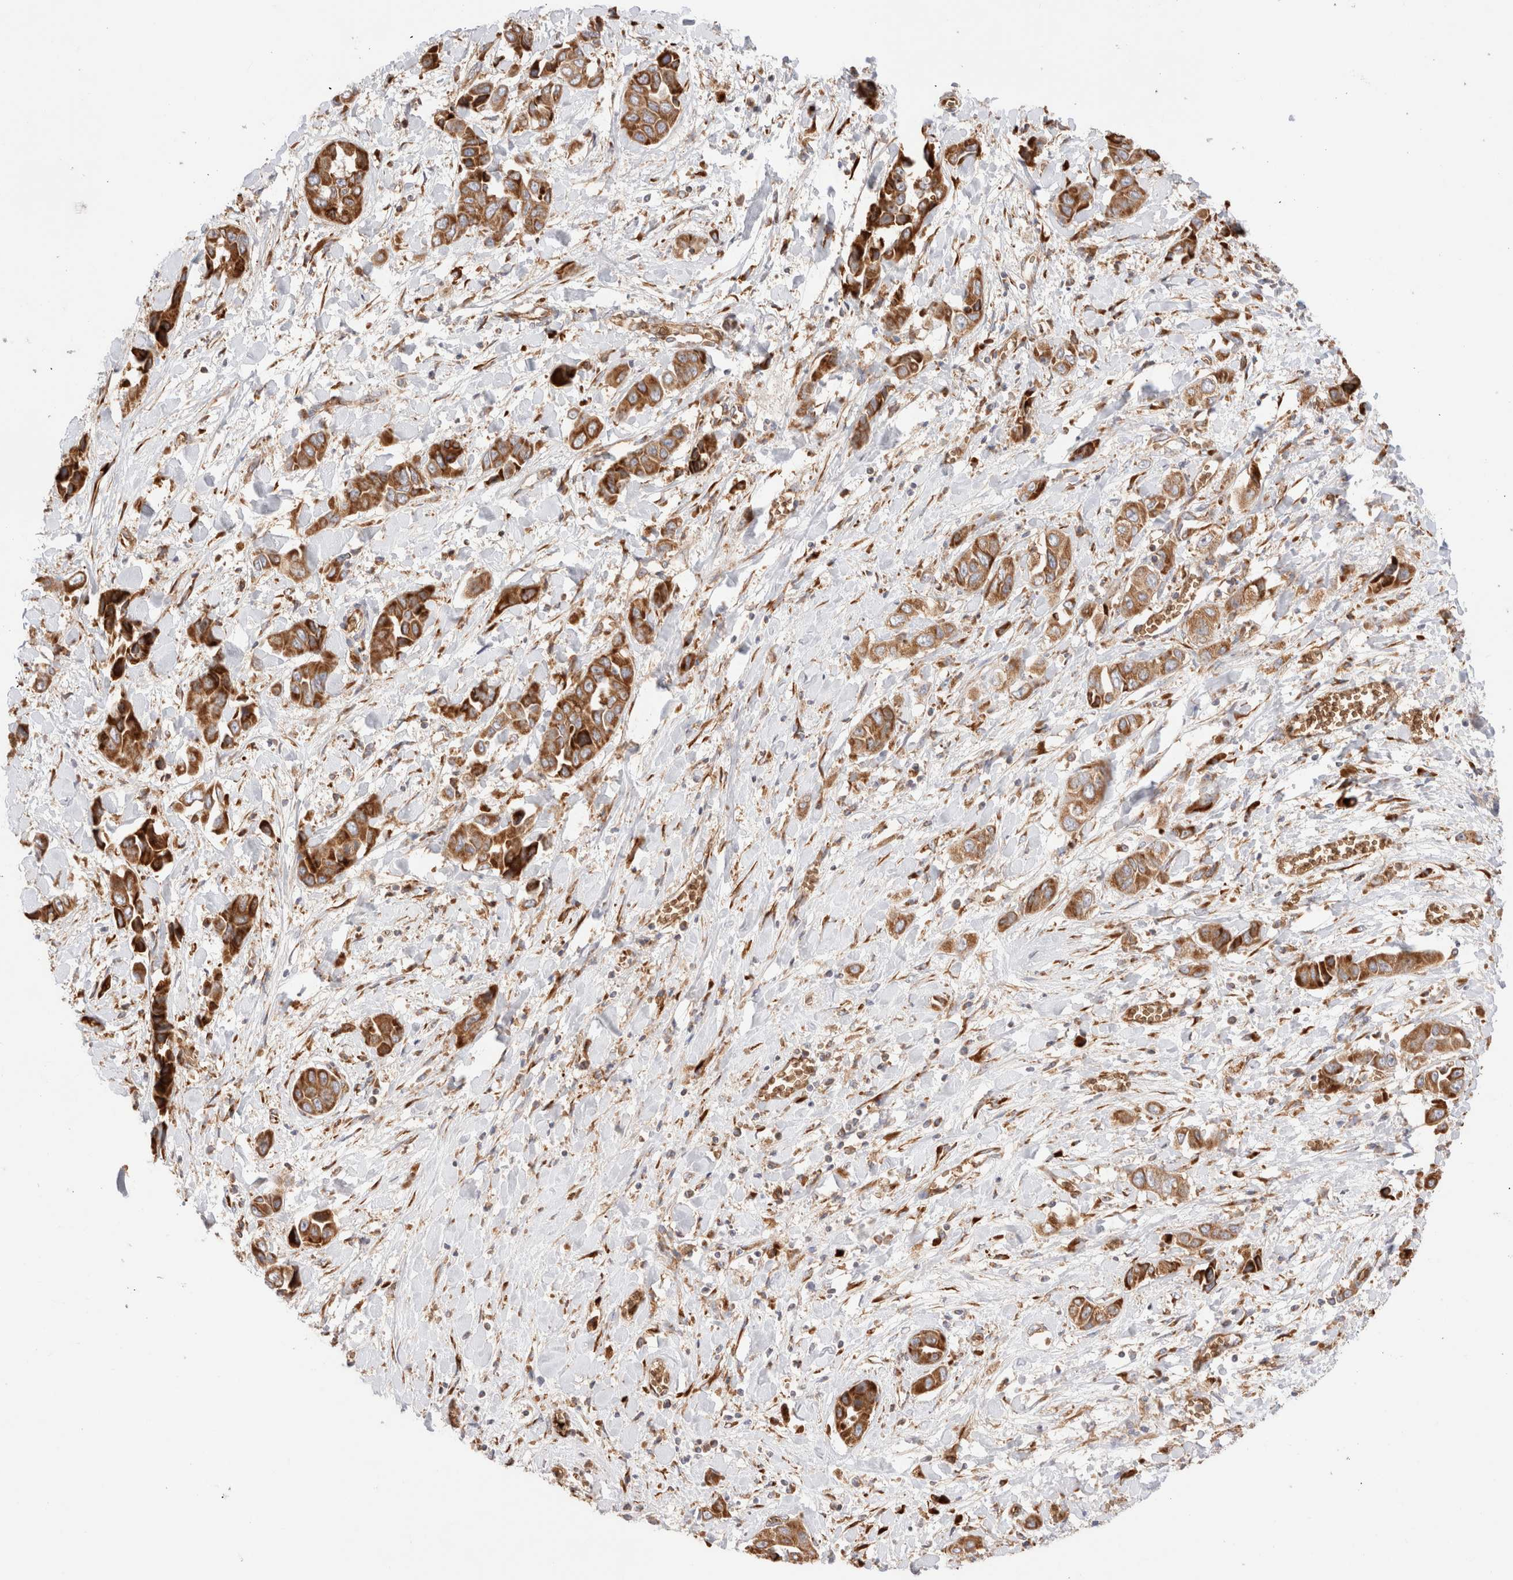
{"staining": {"intensity": "moderate", "quantity": ">75%", "location": "cytoplasmic/membranous"}, "tissue": "liver cancer", "cell_type": "Tumor cells", "image_type": "cancer", "snomed": [{"axis": "morphology", "description": "Cholangiocarcinoma"}, {"axis": "topography", "description": "Liver"}], "caption": "Cholangiocarcinoma (liver) stained for a protein reveals moderate cytoplasmic/membranous positivity in tumor cells.", "gene": "UTS2B", "patient": {"sex": "female", "age": 52}}